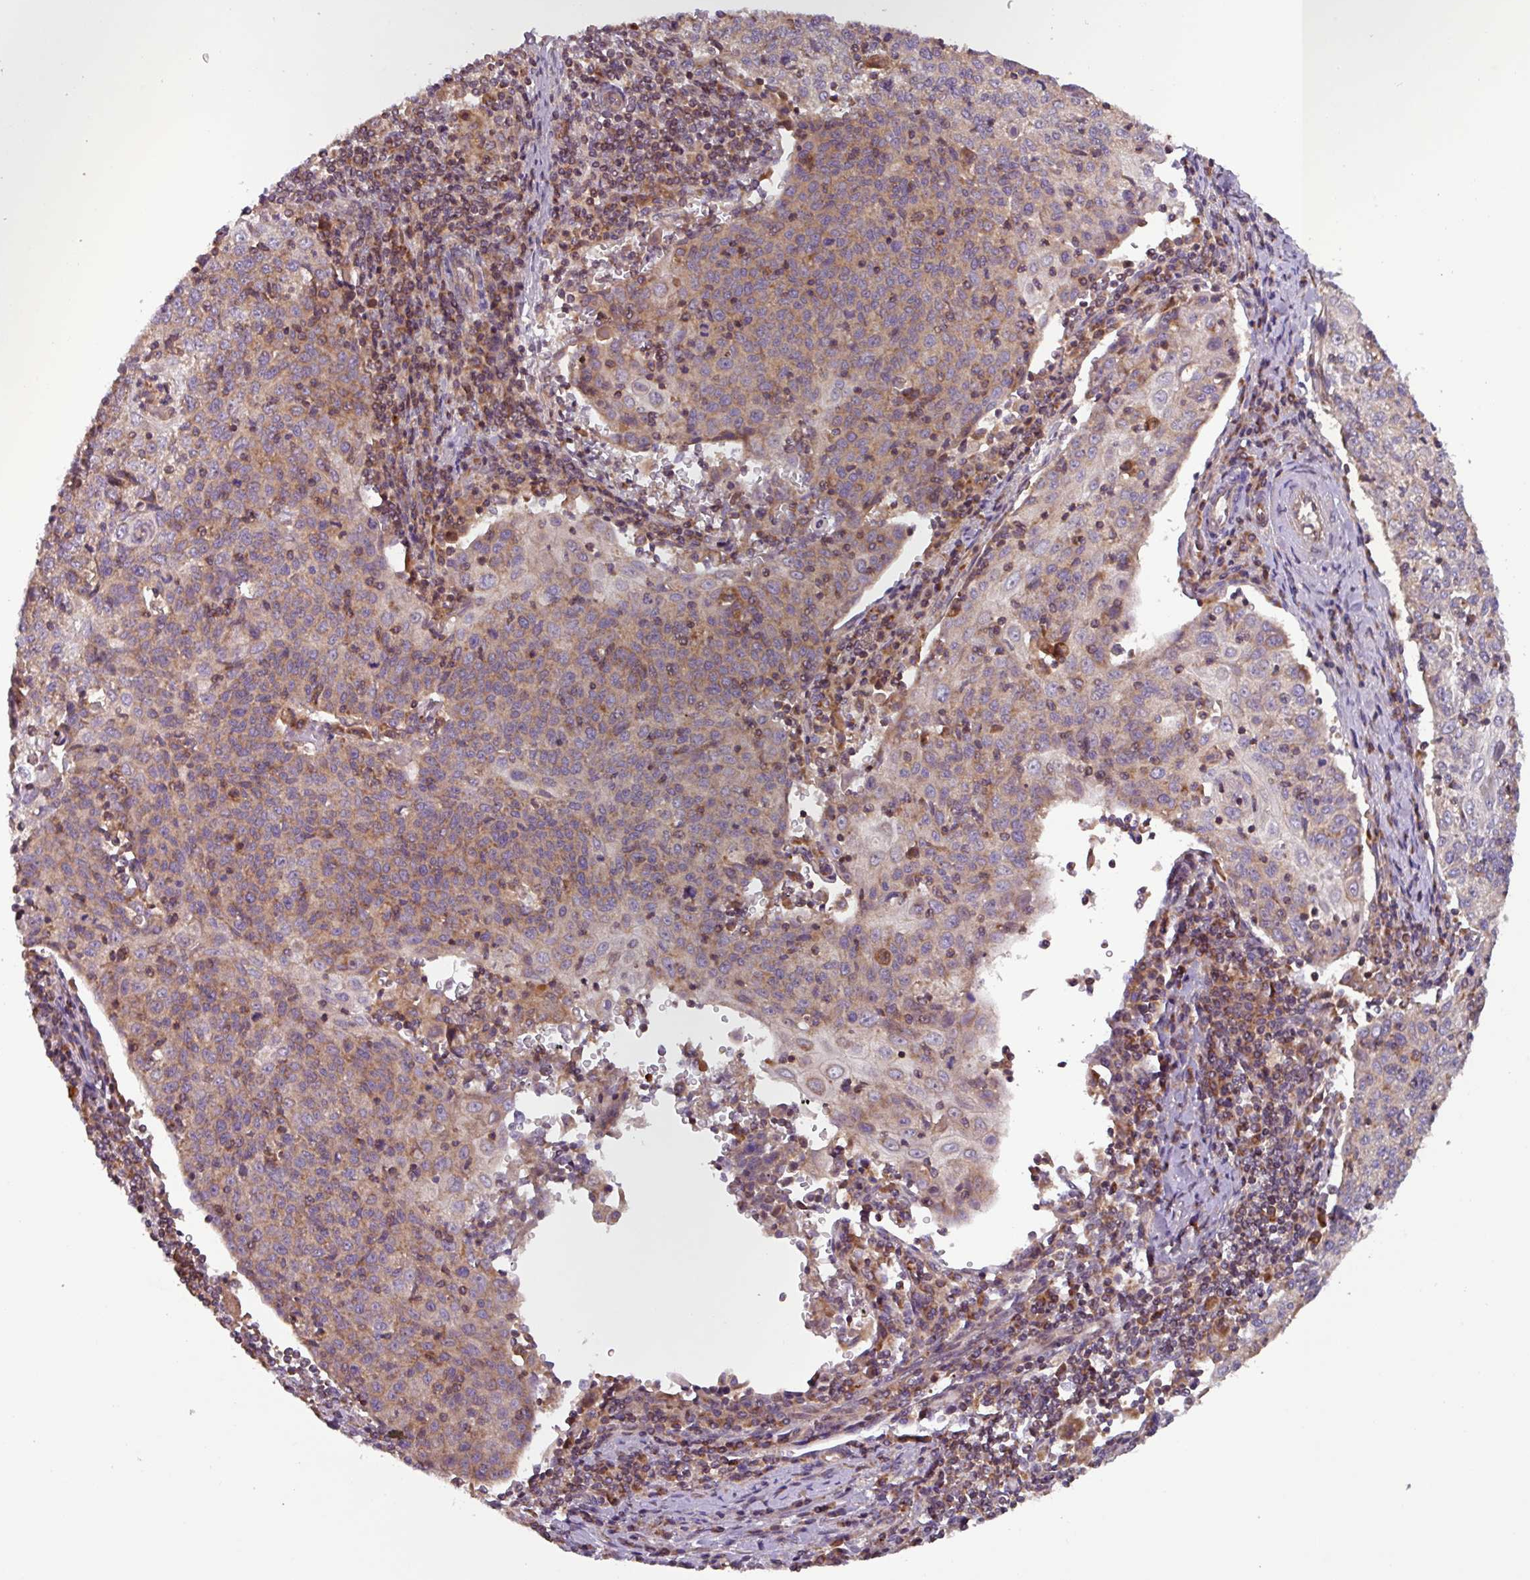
{"staining": {"intensity": "weak", "quantity": "25%-75%", "location": "cytoplasmic/membranous"}, "tissue": "cervical cancer", "cell_type": "Tumor cells", "image_type": "cancer", "snomed": [{"axis": "morphology", "description": "Squamous cell carcinoma, NOS"}, {"axis": "topography", "description": "Cervix"}], "caption": "This is an image of immunohistochemistry staining of cervical cancer (squamous cell carcinoma), which shows weak positivity in the cytoplasmic/membranous of tumor cells.", "gene": "PLEKHD1", "patient": {"sex": "female", "age": 48}}